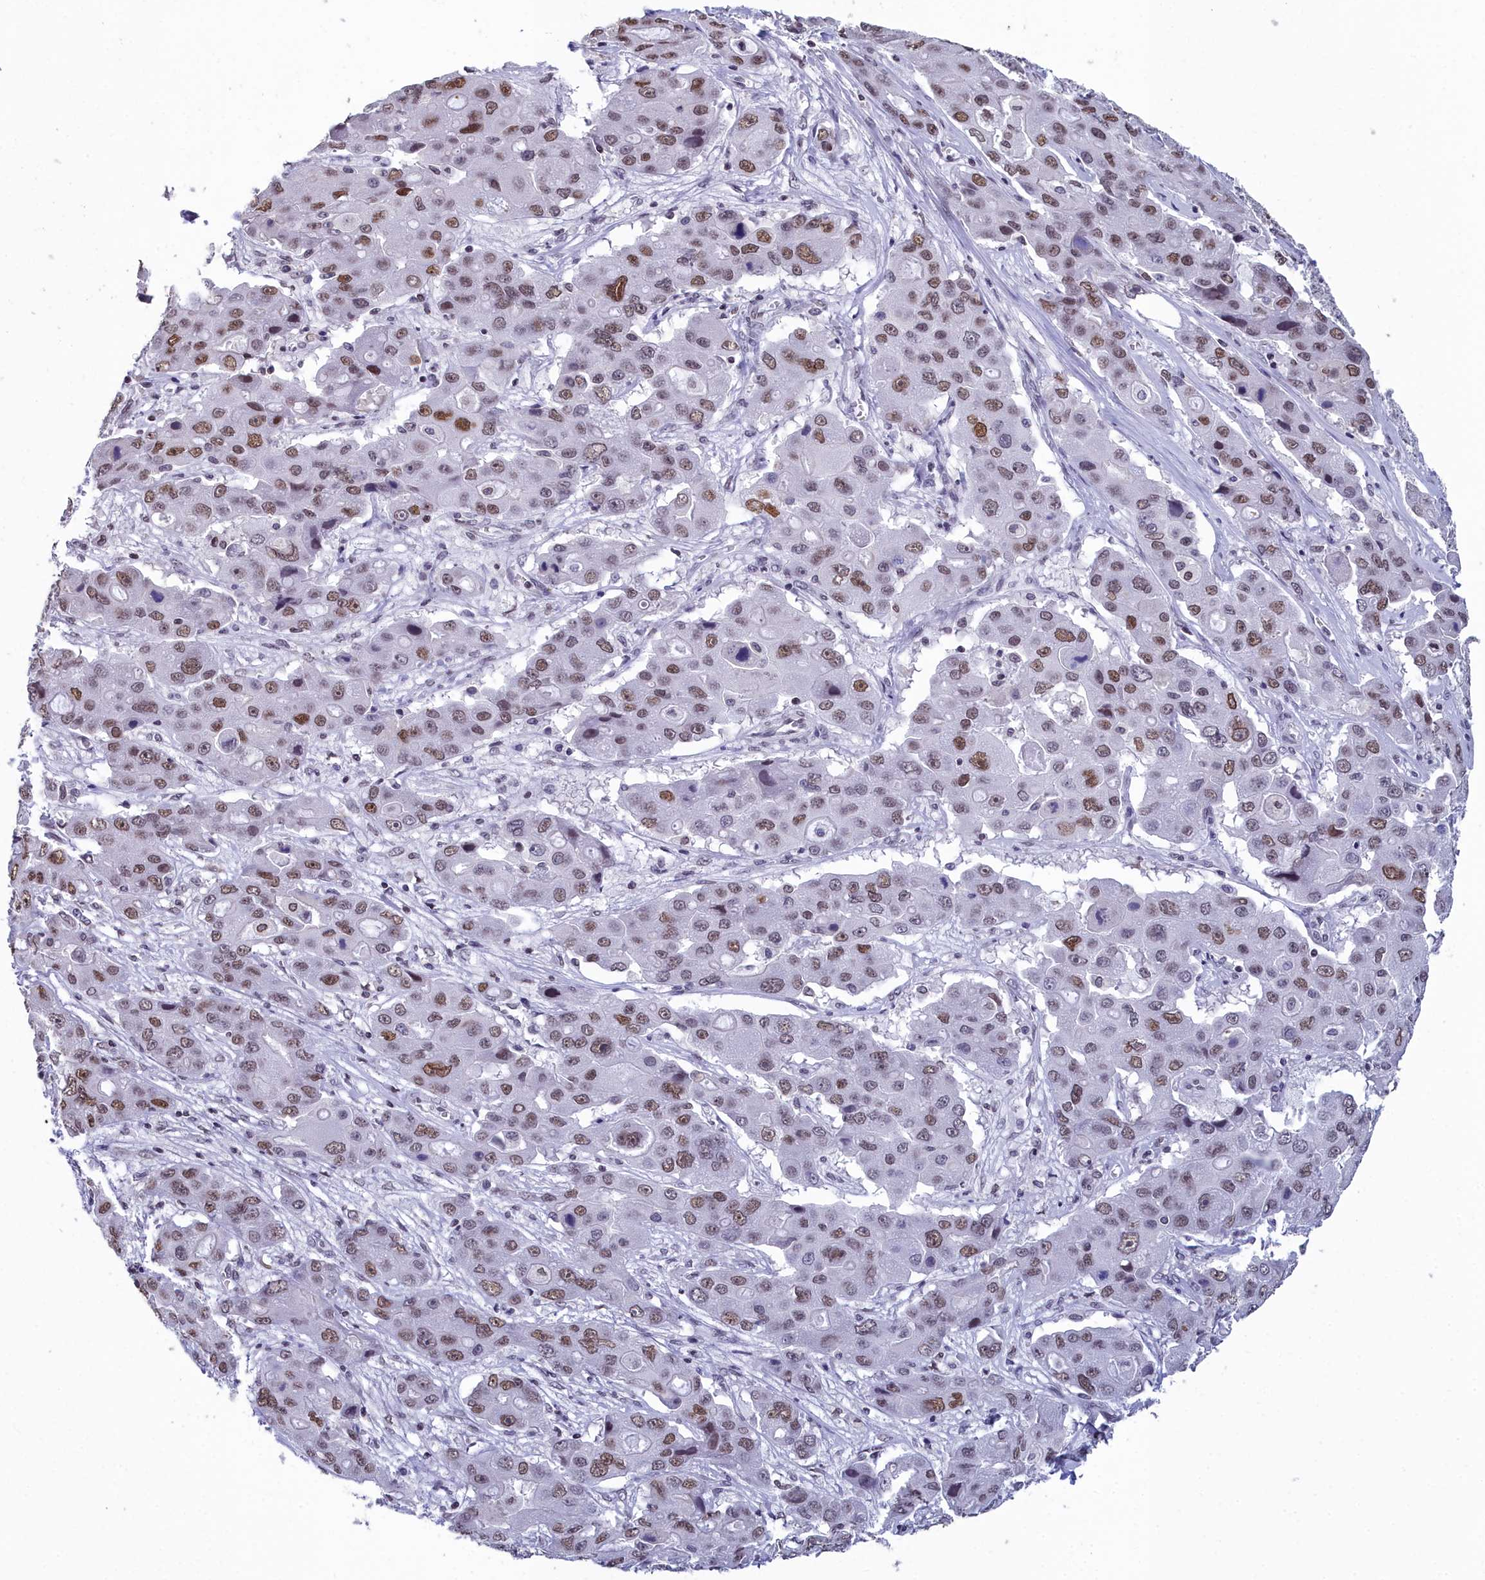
{"staining": {"intensity": "moderate", "quantity": ">75%", "location": "nuclear"}, "tissue": "liver cancer", "cell_type": "Tumor cells", "image_type": "cancer", "snomed": [{"axis": "morphology", "description": "Cholangiocarcinoma"}, {"axis": "topography", "description": "Liver"}], "caption": "This image exhibits IHC staining of cholangiocarcinoma (liver), with medium moderate nuclear positivity in approximately >75% of tumor cells.", "gene": "CCDC97", "patient": {"sex": "male", "age": 67}}